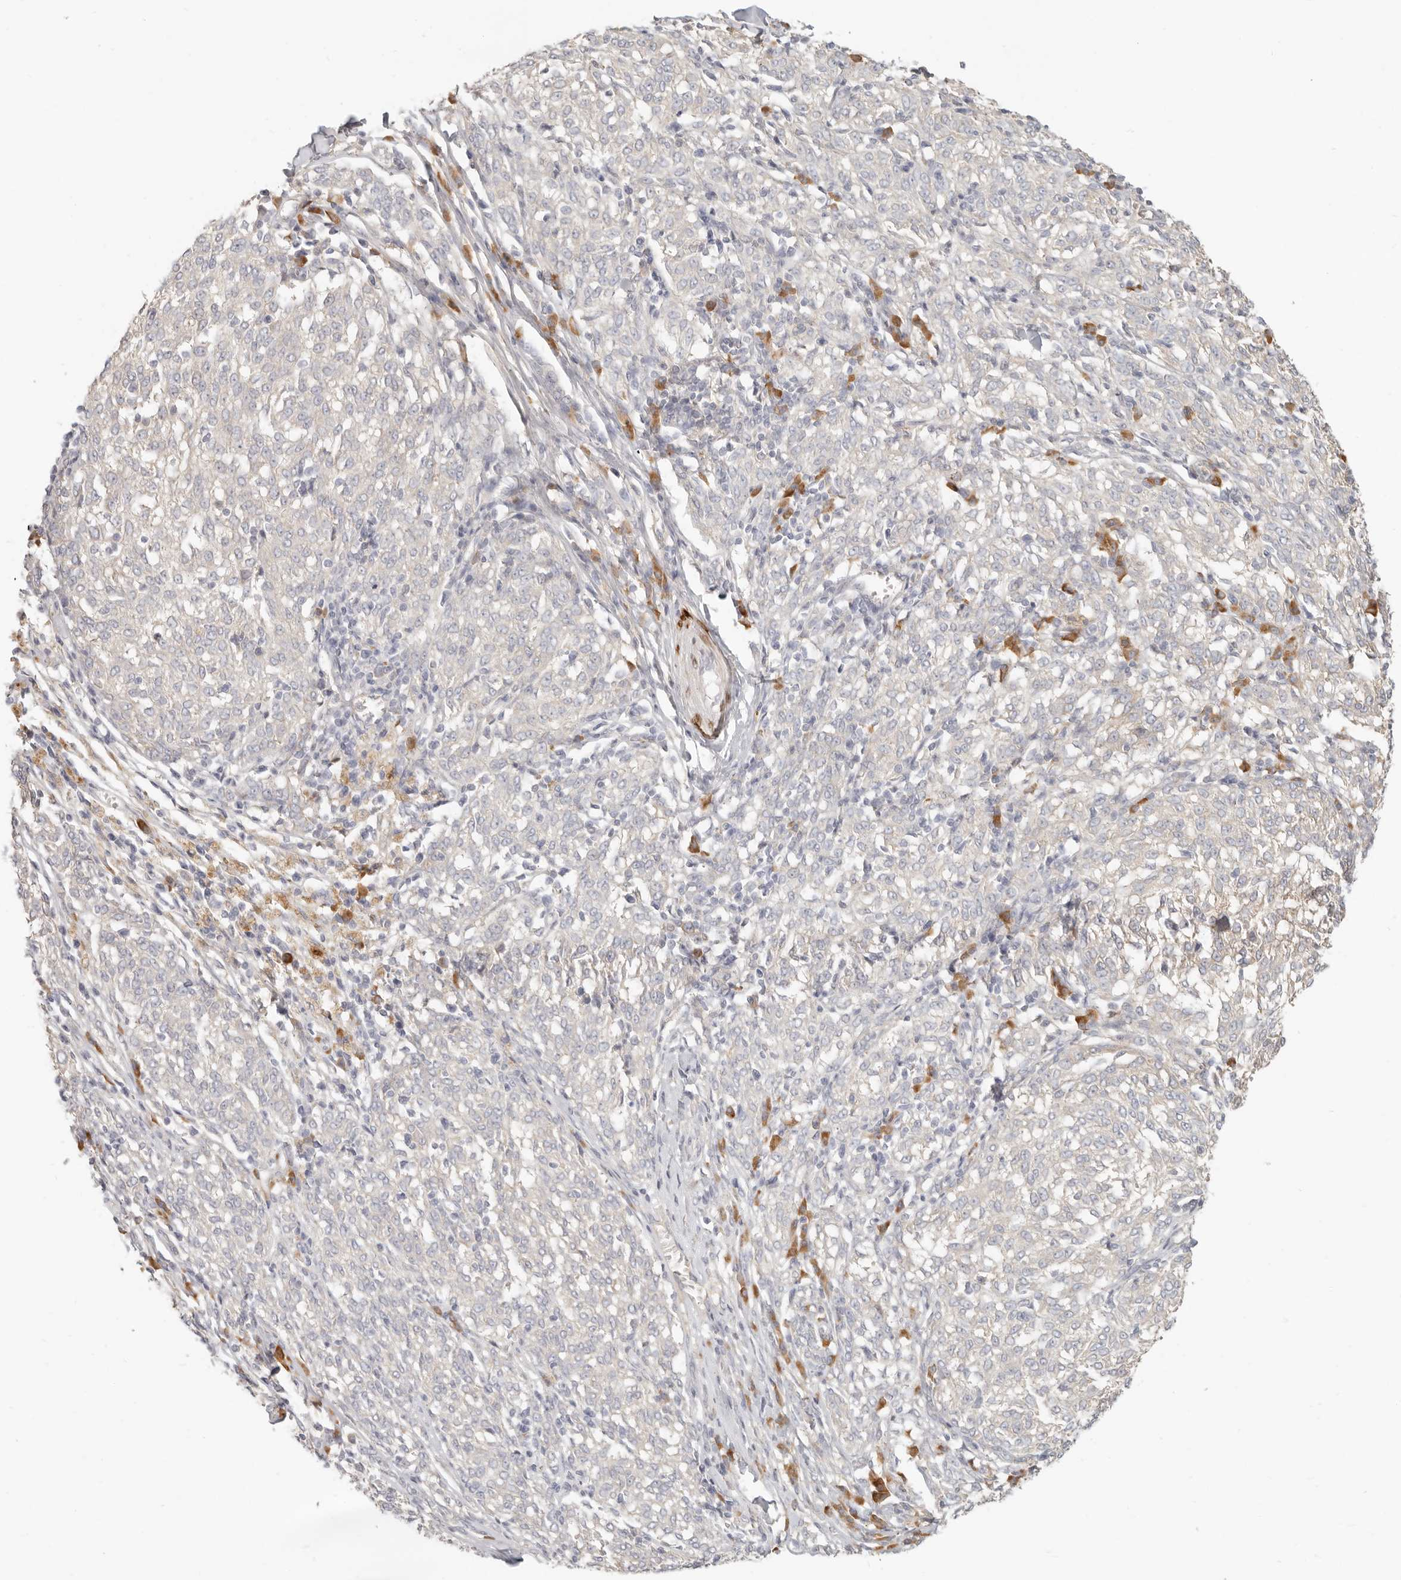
{"staining": {"intensity": "negative", "quantity": "none", "location": "none"}, "tissue": "melanoma", "cell_type": "Tumor cells", "image_type": "cancer", "snomed": [{"axis": "morphology", "description": "Malignant melanoma, NOS"}, {"axis": "topography", "description": "Skin"}], "caption": "Immunohistochemistry of melanoma shows no staining in tumor cells.", "gene": "PABPC4", "patient": {"sex": "female", "age": 72}}